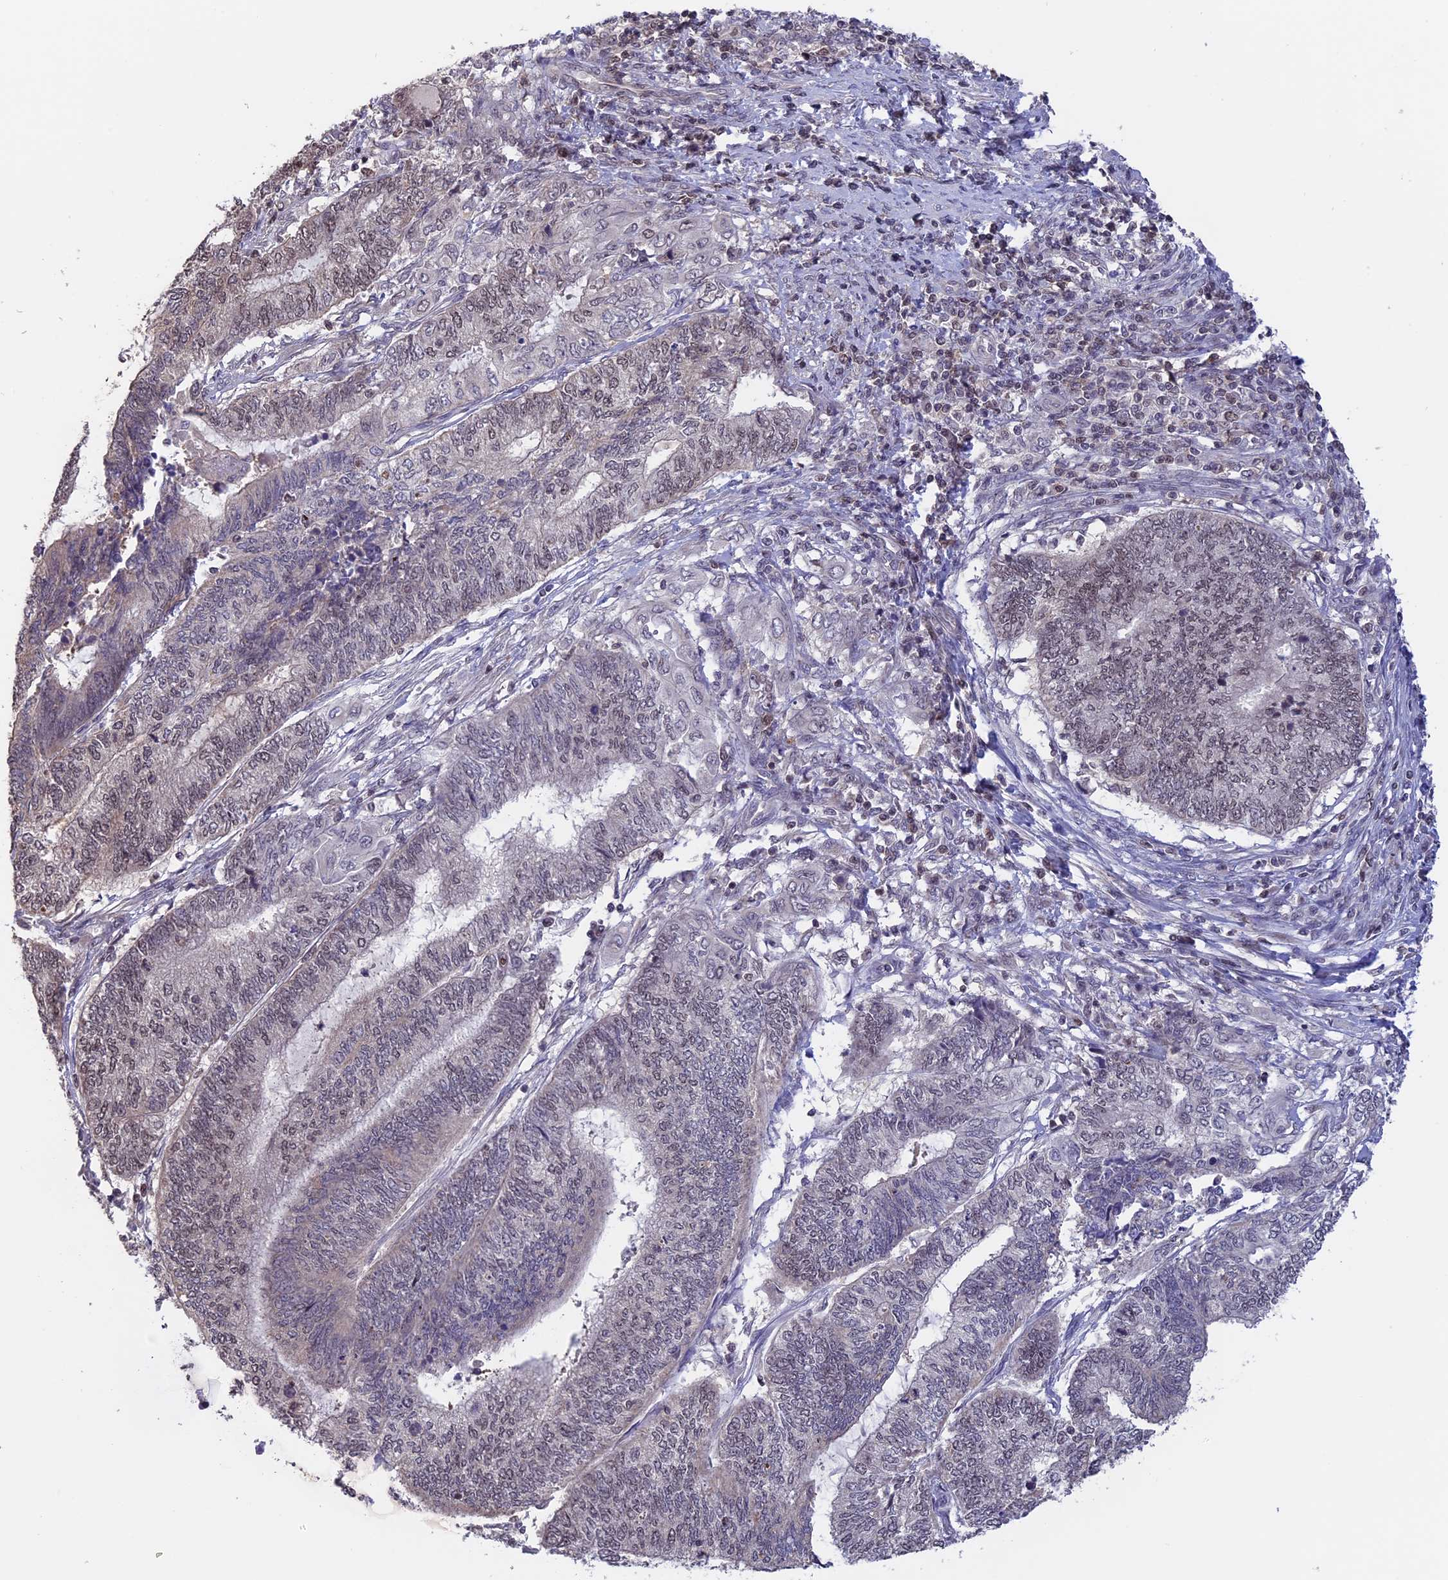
{"staining": {"intensity": "weak", "quantity": "<25%", "location": "nuclear"}, "tissue": "endometrial cancer", "cell_type": "Tumor cells", "image_type": "cancer", "snomed": [{"axis": "morphology", "description": "Adenocarcinoma, NOS"}, {"axis": "topography", "description": "Uterus"}, {"axis": "topography", "description": "Endometrium"}], "caption": "Tumor cells are negative for brown protein staining in endometrial adenocarcinoma. (Stains: DAB (3,3'-diaminobenzidine) immunohistochemistry (IHC) with hematoxylin counter stain, Microscopy: brightfield microscopy at high magnification).", "gene": "RFC5", "patient": {"sex": "female", "age": 70}}